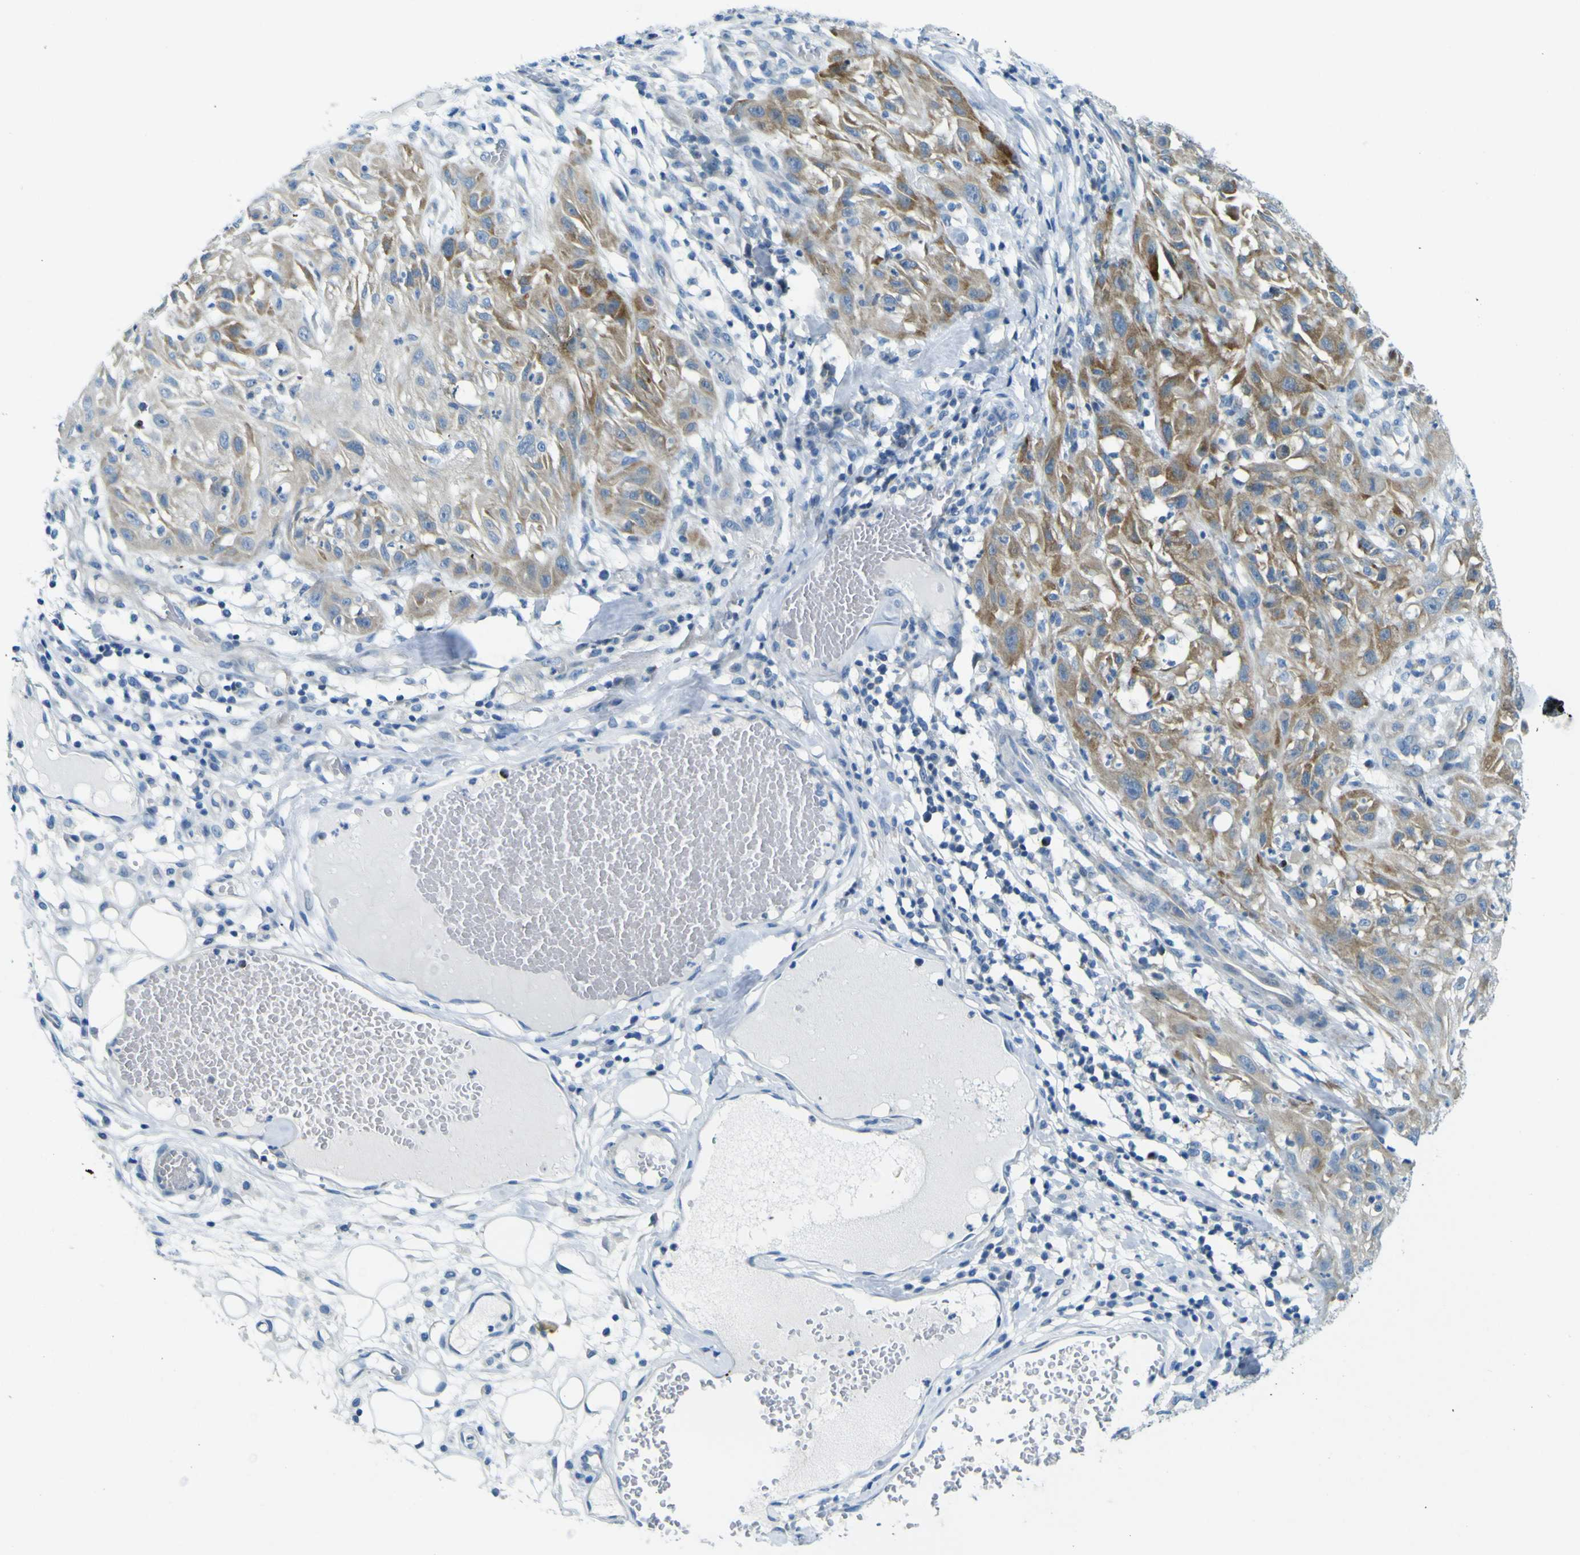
{"staining": {"intensity": "moderate", "quantity": ">75%", "location": "cytoplasmic/membranous"}, "tissue": "skin cancer", "cell_type": "Tumor cells", "image_type": "cancer", "snomed": [{"axis": "morphology", "description": "Squamous cell carcinoma, NOS"}, {"axis": "topography", "description": "Skin"}], "caption": "The immunohistochemical stain highlights moderate cytoplasmic/membranous expression in tumor cells of squamous cell carcinoma (skin) tissue. (Brightfield microscopy of DAB IHC at high magnification).", "gene": "SORCS1", "patient": {"sex": "male", "age": 75}}